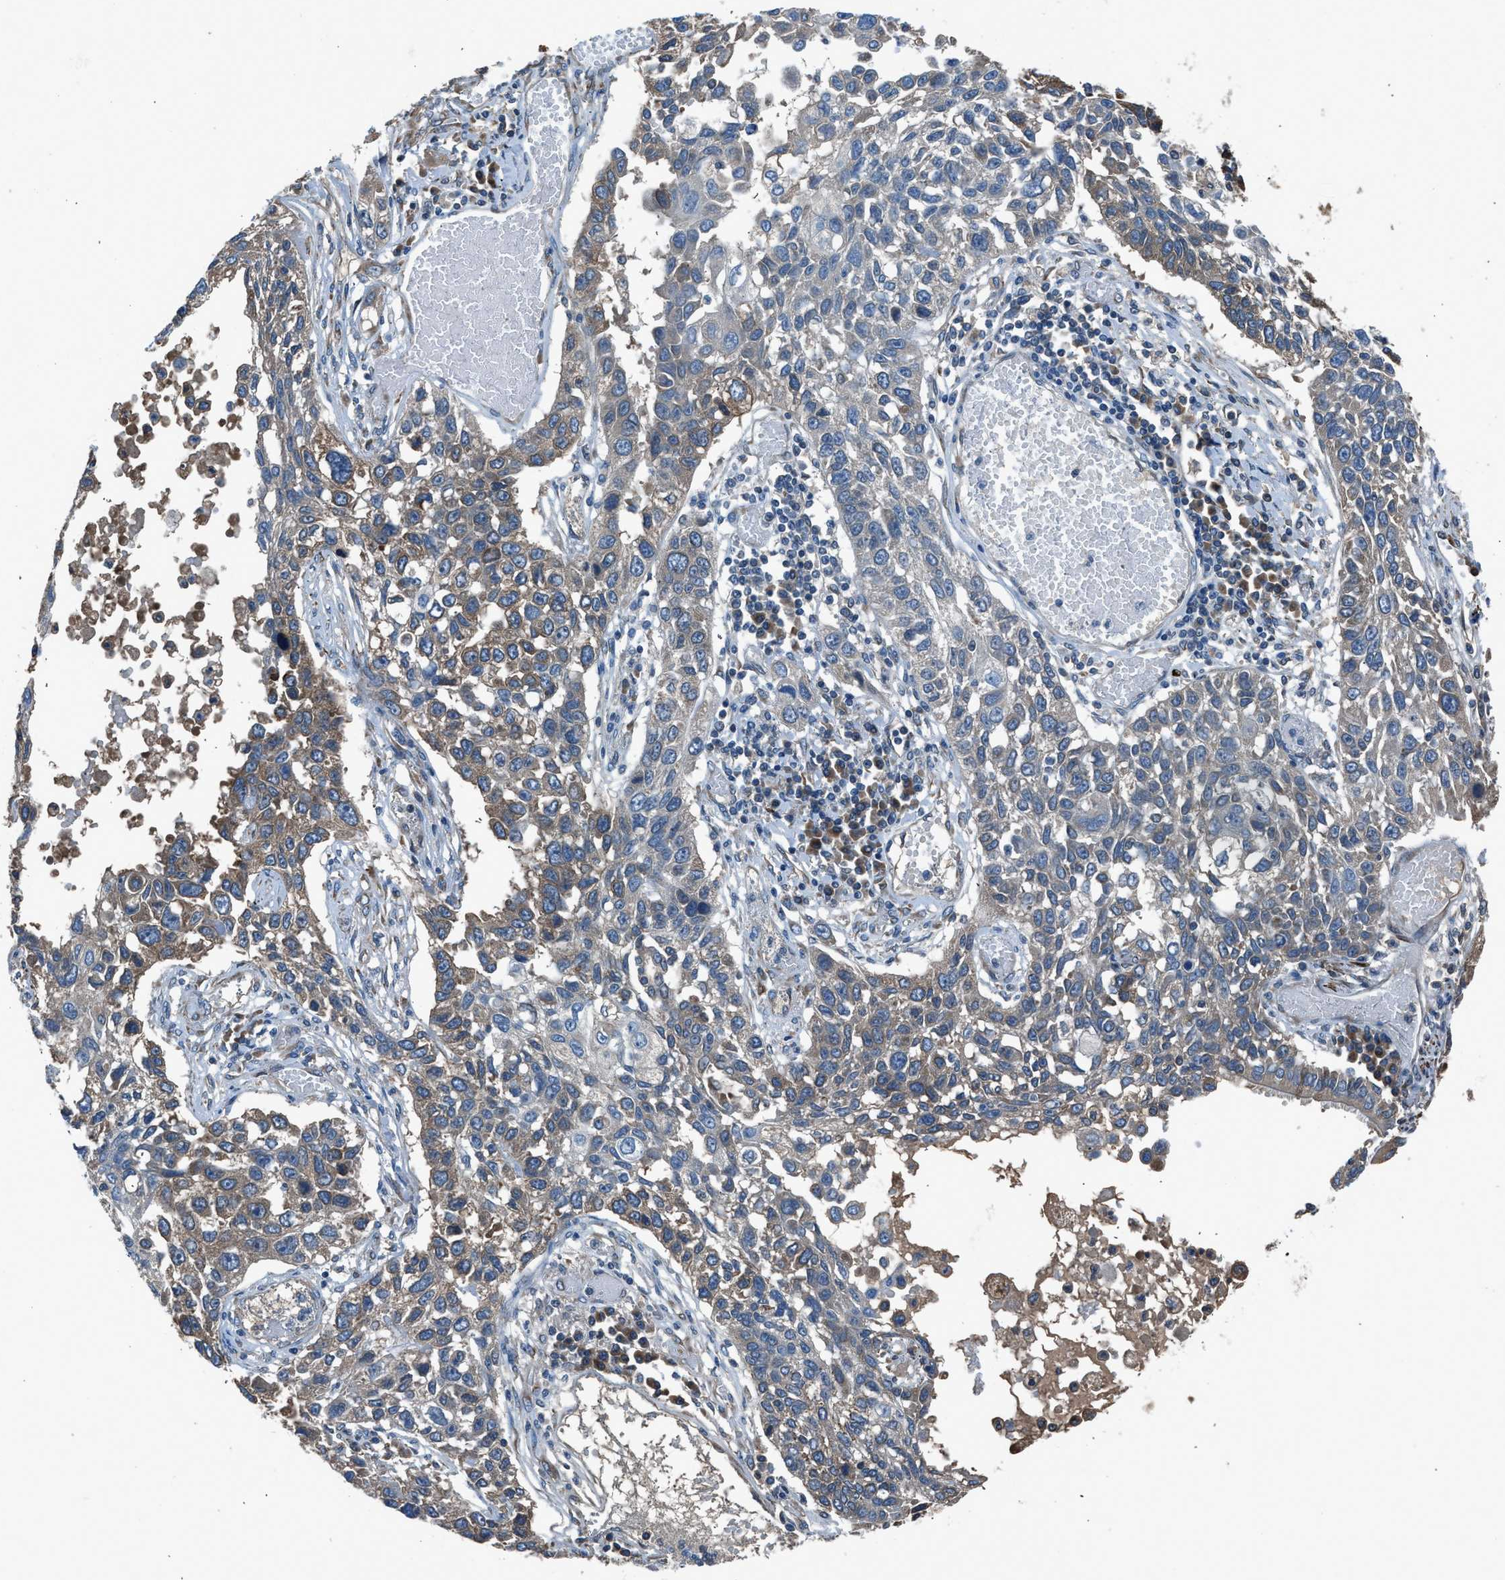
{"staining": {"intensity": "moderate", "quantity": "<25%", "location": "cytoplasmic/membranous"}, "tissue": "lung cancer", "cell_type": "Tumor cells", "image_type": "cancer", "snomed": [{"axis": "morphology", "description": "Squamous cell carcinoma, NOS"}, {"axis": "topography", "description": "Lung"}], "caption": "Lung cancer (squamous cell carcinoma) was stained to show a protein in brown. There is low levels of moderate cytoplasmic/membranous positivity in about <25% of tumor cells. The staining was performed using DAB (3,3'-diaminobenzidine), with brown indicating positive protein expression. Nuclei are stained blue with hematoxylin.", "gene": "LMBR1", "patient": {"sex": "male", "age": 71}}